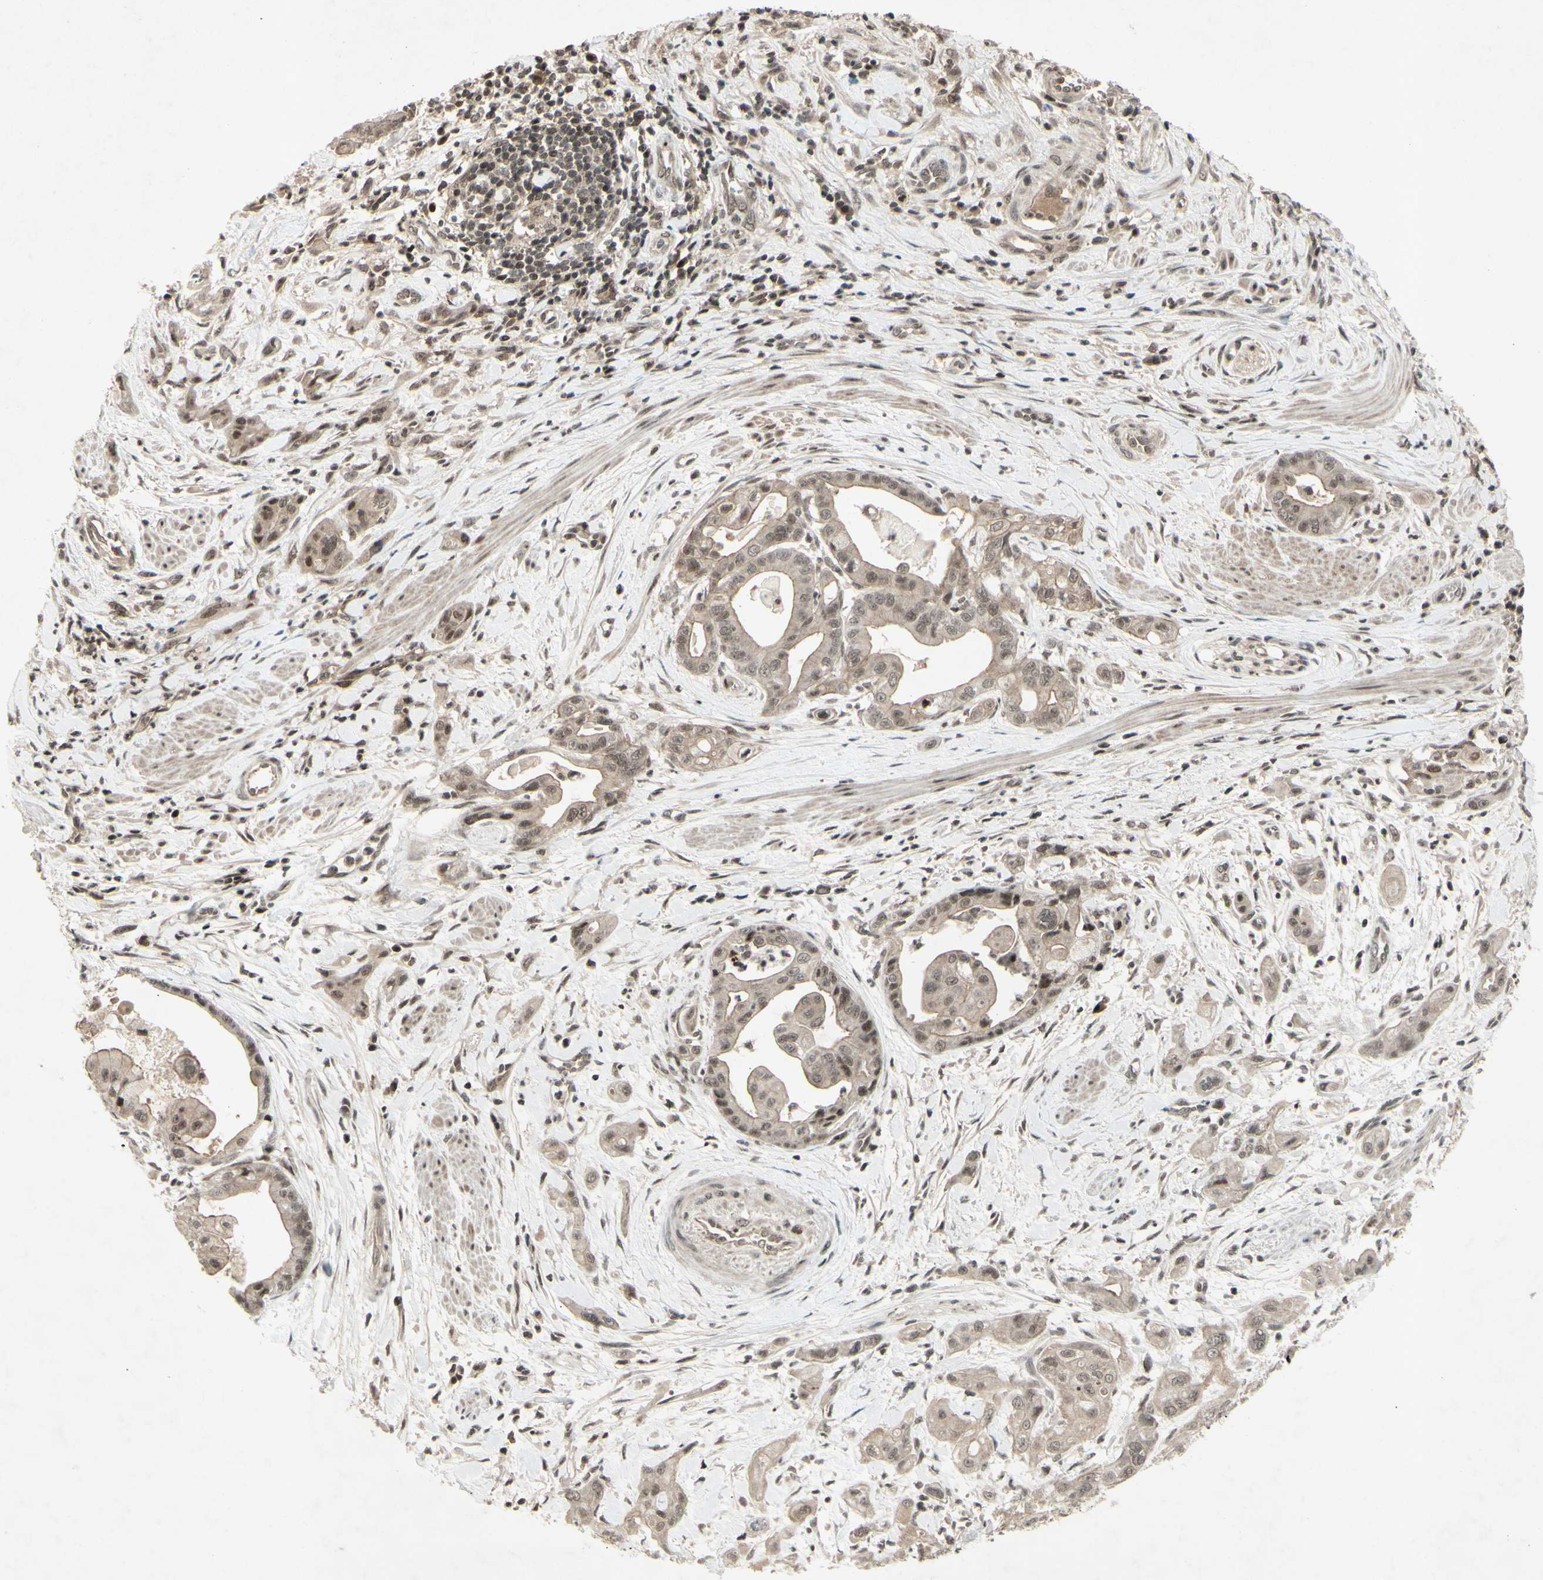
{"staining": {"intensity": "weak", "quantity": "25%-75%", "location": "cytoplasmic/membranous,nuclear"}, "tissue": "pancreatic cancer", "cell_type": "Tumor cells", "image_type": "cancer", "snomed": [{"axis": "morphology", "description": "Adenocarcinoma, NOS"}, {"axis": "topography", "description": "Pancreas"}], "caption": "The photomicrograph demonstrates immunohistochemical staining of pancreatic cancer (adenocarcinoma). There is weak cytoplasmic/membranous and nuclear expression is seen in about 25%-75% of tumor cells. (Stains: DAB in brown, nuclei in blue, Microscopy: brightfield microscopy at high magnification).", "gene": "SNW1", "patient": {"sex": "female", "age": 75}}